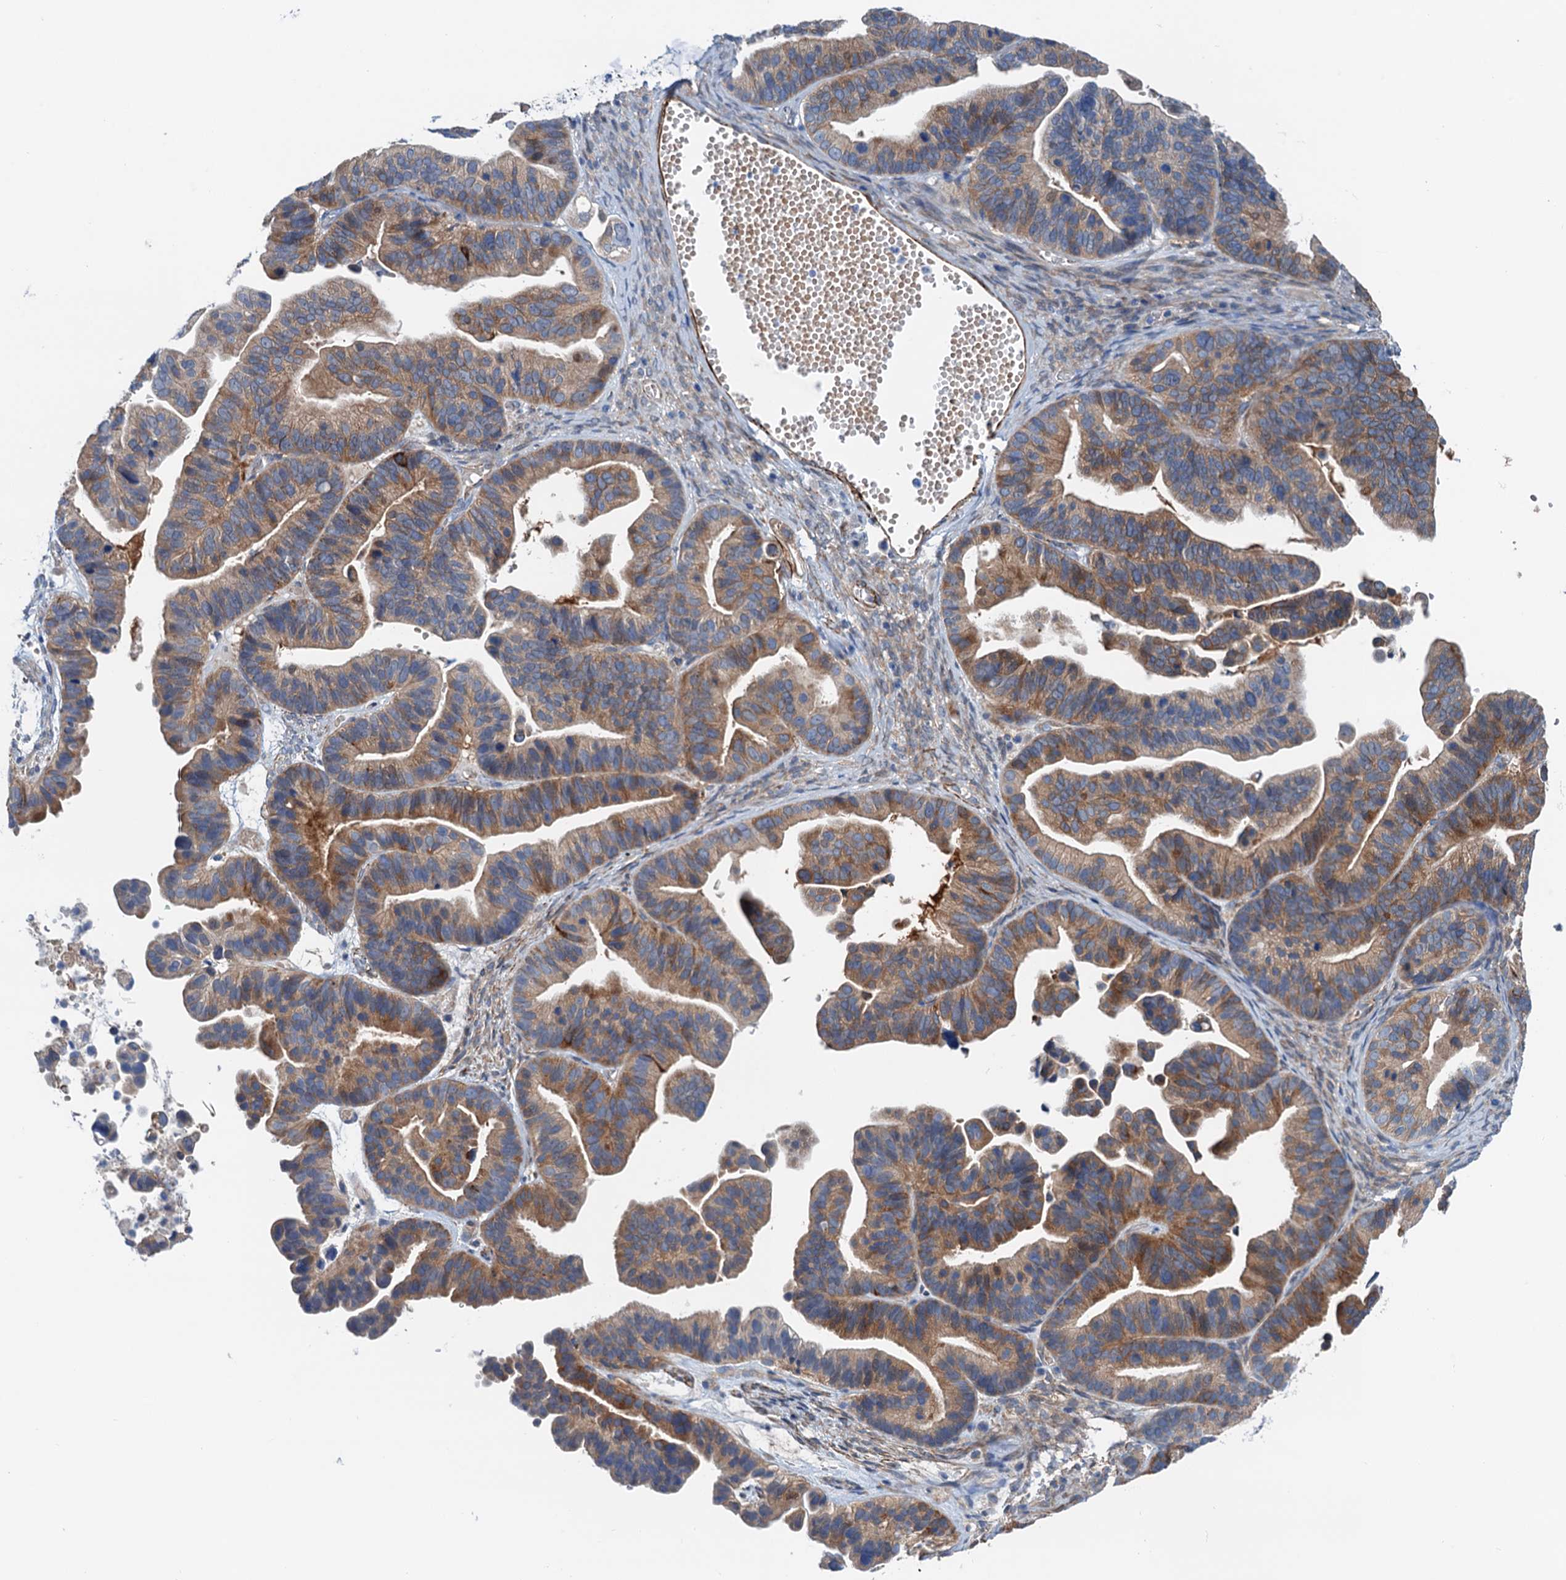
{"staining": {"intensity": "moderate", "quantity": ">75%", "location": "cytoplasmic/membranous"}, "tissue": "ovarian cancer", "cell_type": "Tumor cells", "image_type": "cancer", "snomed": [{"axis": "morphology", "description": "Cystadenocarcinoma, serous, NOS"}, {"axis": "topography", "description": "Ovary"}], "caption": "Ovarian cancer was stained to show a protein in brown. There is medium levels of moderate cytoplasmic/membranous expression in approximately >75% of tumor cells. (brown staining indicates protein expression, while blue staining denotes nuclei).", "gene": "CSTPP1", "patient": {"sex": "female", "age": 56}}